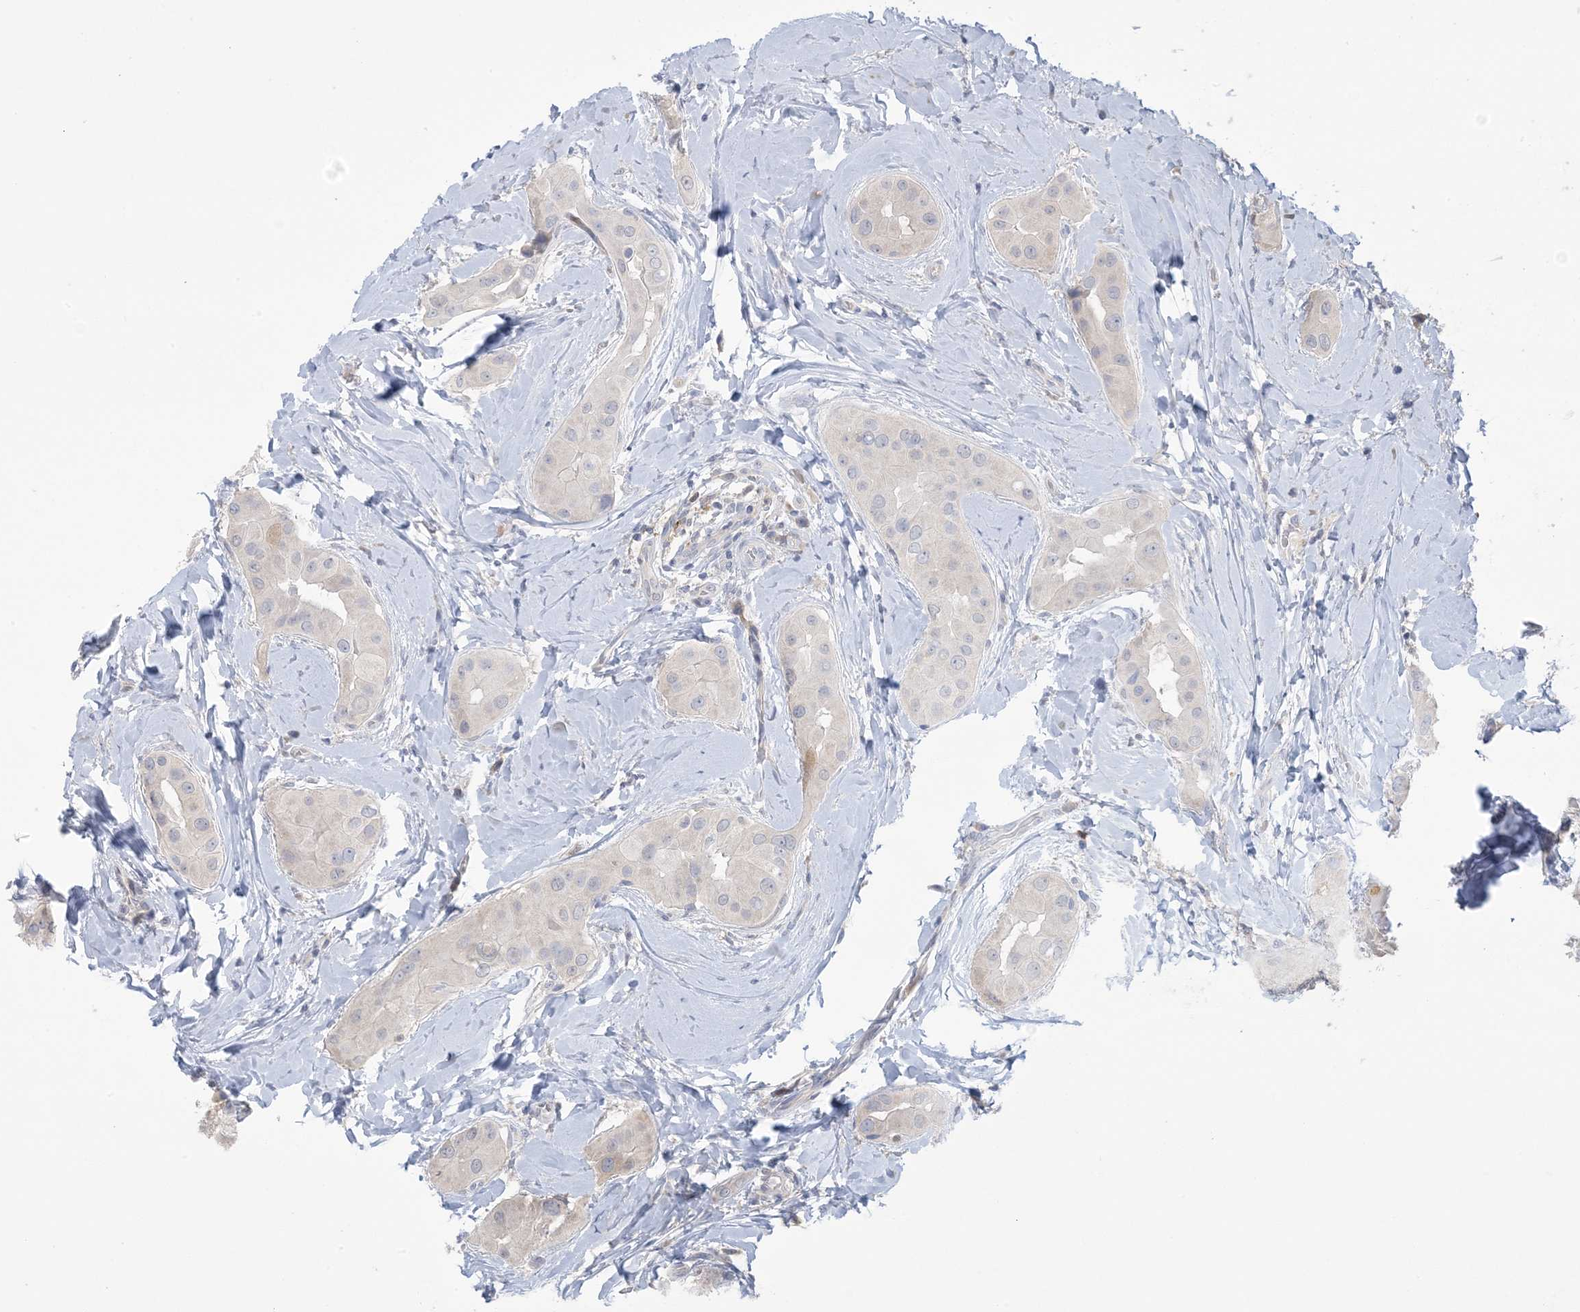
{"staining": {"intensity": "negative", "quantity": "none", "location": "none"}, "tissue": "thyroid cancer", "cell_type": "Tumor cells", "image_type": "cancer", "snomed": [{"axis": "morphology", "description": "Papillary adenocarcinoma, NOS"}, {"axis": "topography", "description": "Thyroid gland"}], "caption": "Immunohistochemistry (IHC) image of human thyroid papillary adenocarcinoma stained for a protein (brown), which shows no staining in tumor cells.", "gene": "HMGCS1", "patient": {"sex": "male", "age": 33}}